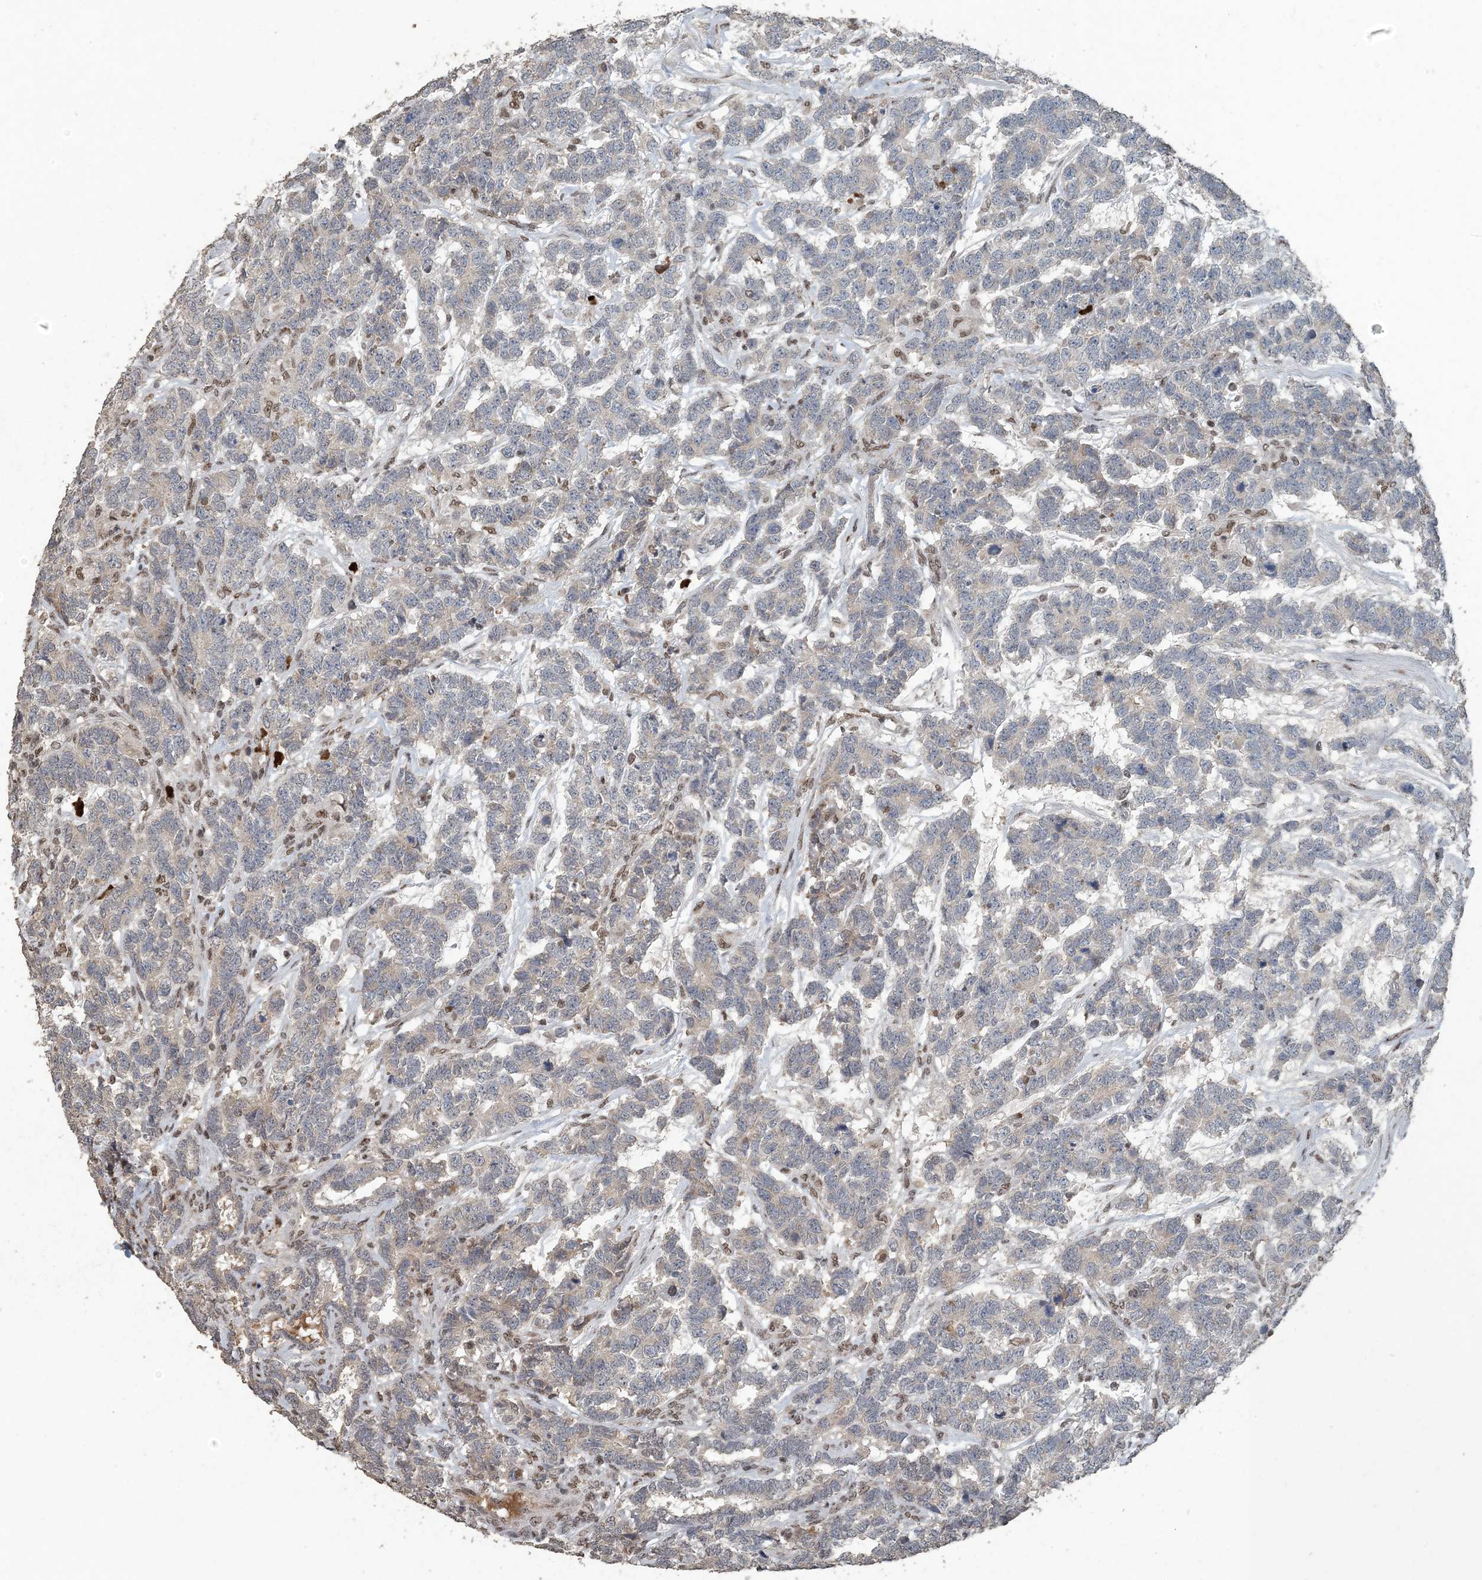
{"staining": {"intensity": "negative", "quantity": "none", "location": "none"}, "tissue": "testis cancer", "cell_type": "Tumor cells", "image_type": "cancer", "snomed": [{"axis": "morphology", "description": "Carcinoma, Embryonal, NOS"}, {"axis": "topography", "description": "Testis"}], "caption": "Tumor cells are negative for brown protein staining in testis cancer (embryonal carcinoma). (IHC, brightfield microscopy, high magnification).", "gene": "MBD2", "patient": {"sex": "male", "age": 26}}